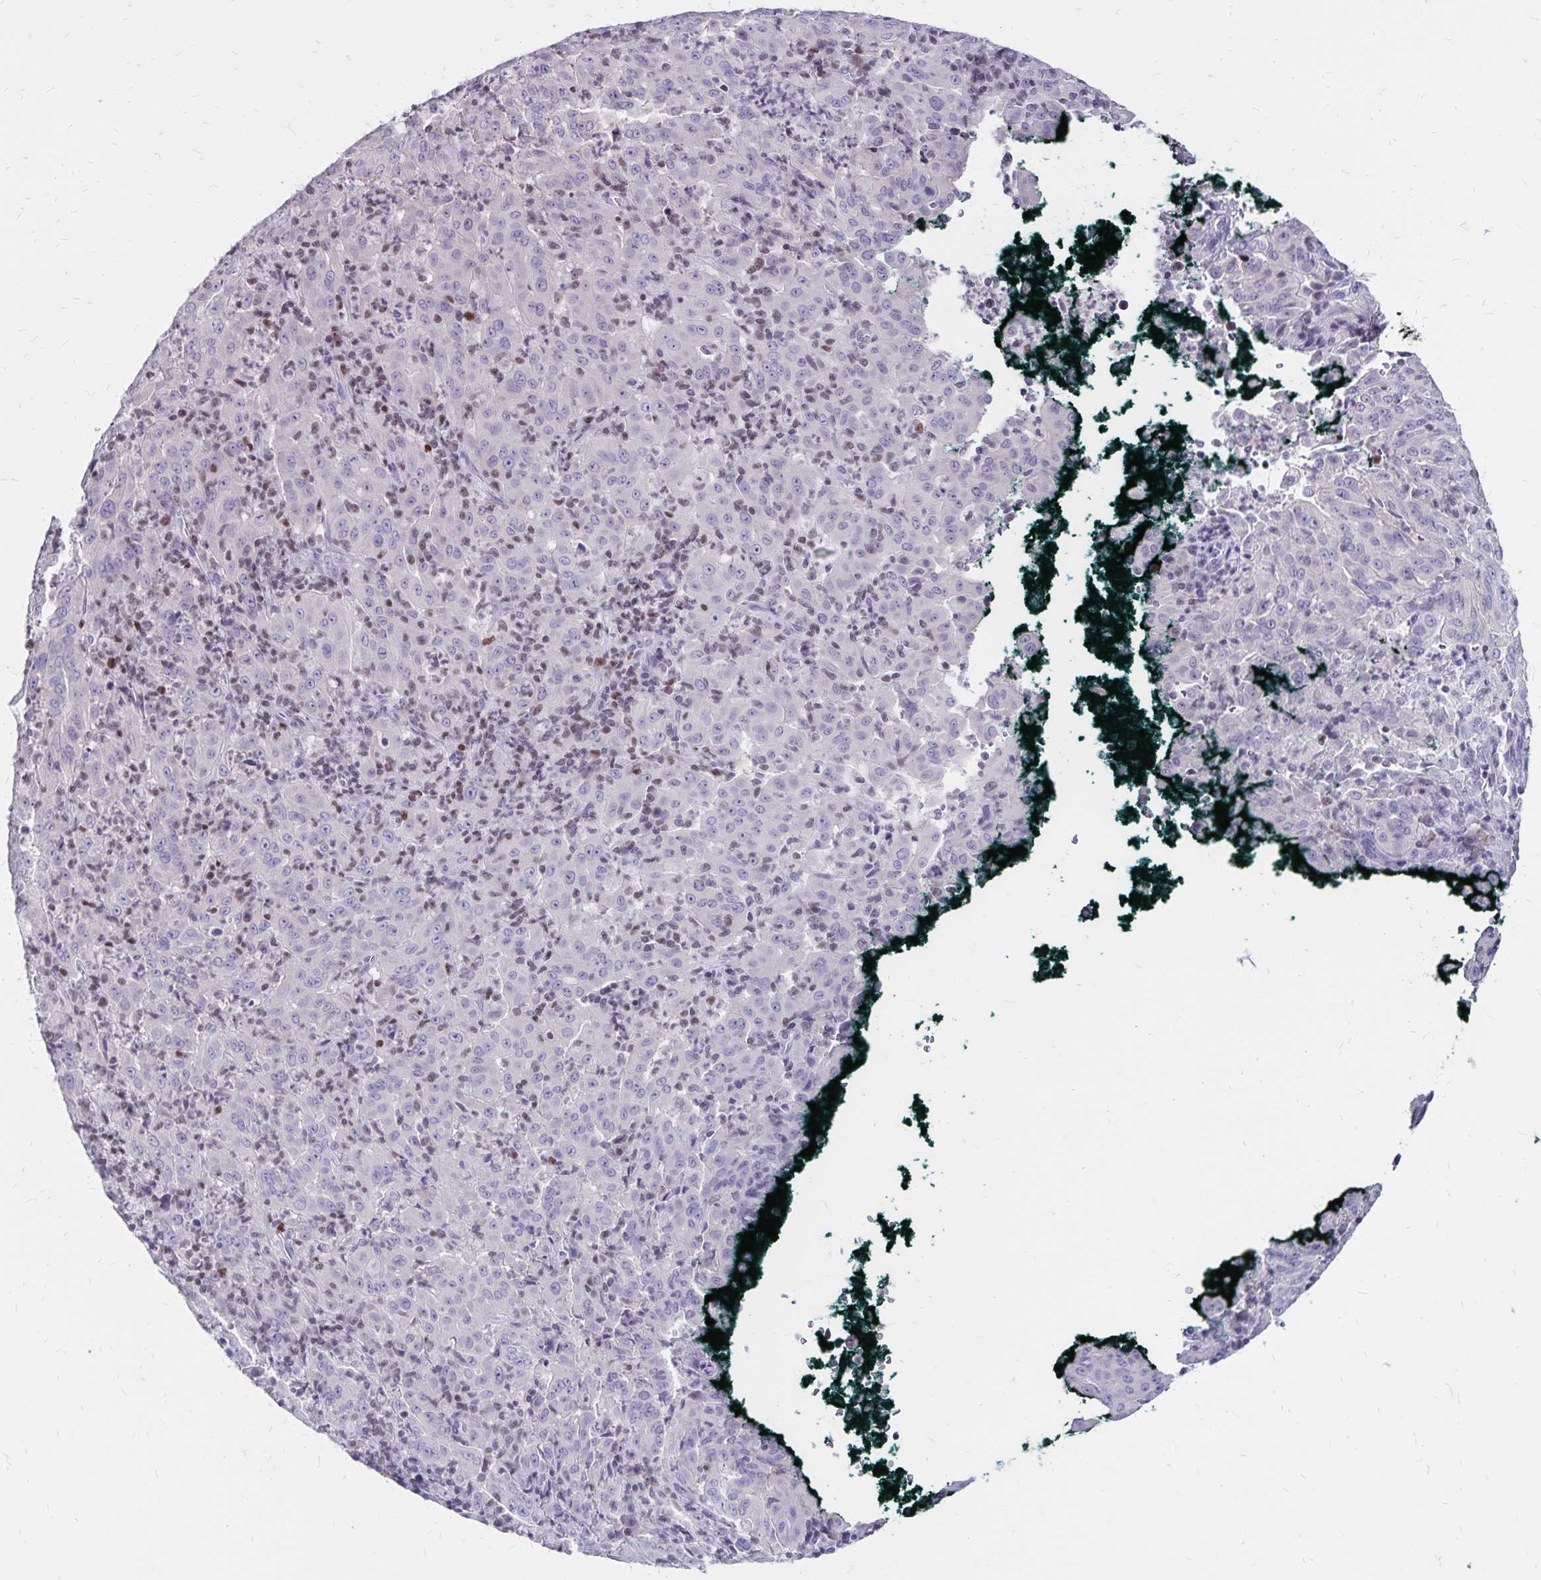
{"staining": {"intensity": "negative", "quantity": "none", "location": "none"}, "tissue": "pancreatic cancer", "cell_type": "Tumor cells", "image_type": "cancer", "snomed": [{"axis": "morphology", "description": "Adenocarcinoma, NOS"}, {"axis": "topography", "description": "Pancreas"}], "caption": "Micrograph shows no protein staining in tumor cells of pancreatic adenocarcinoma tissue.", "gene": "IKZF1", "patient": {"sex": "male", "age": 63}}